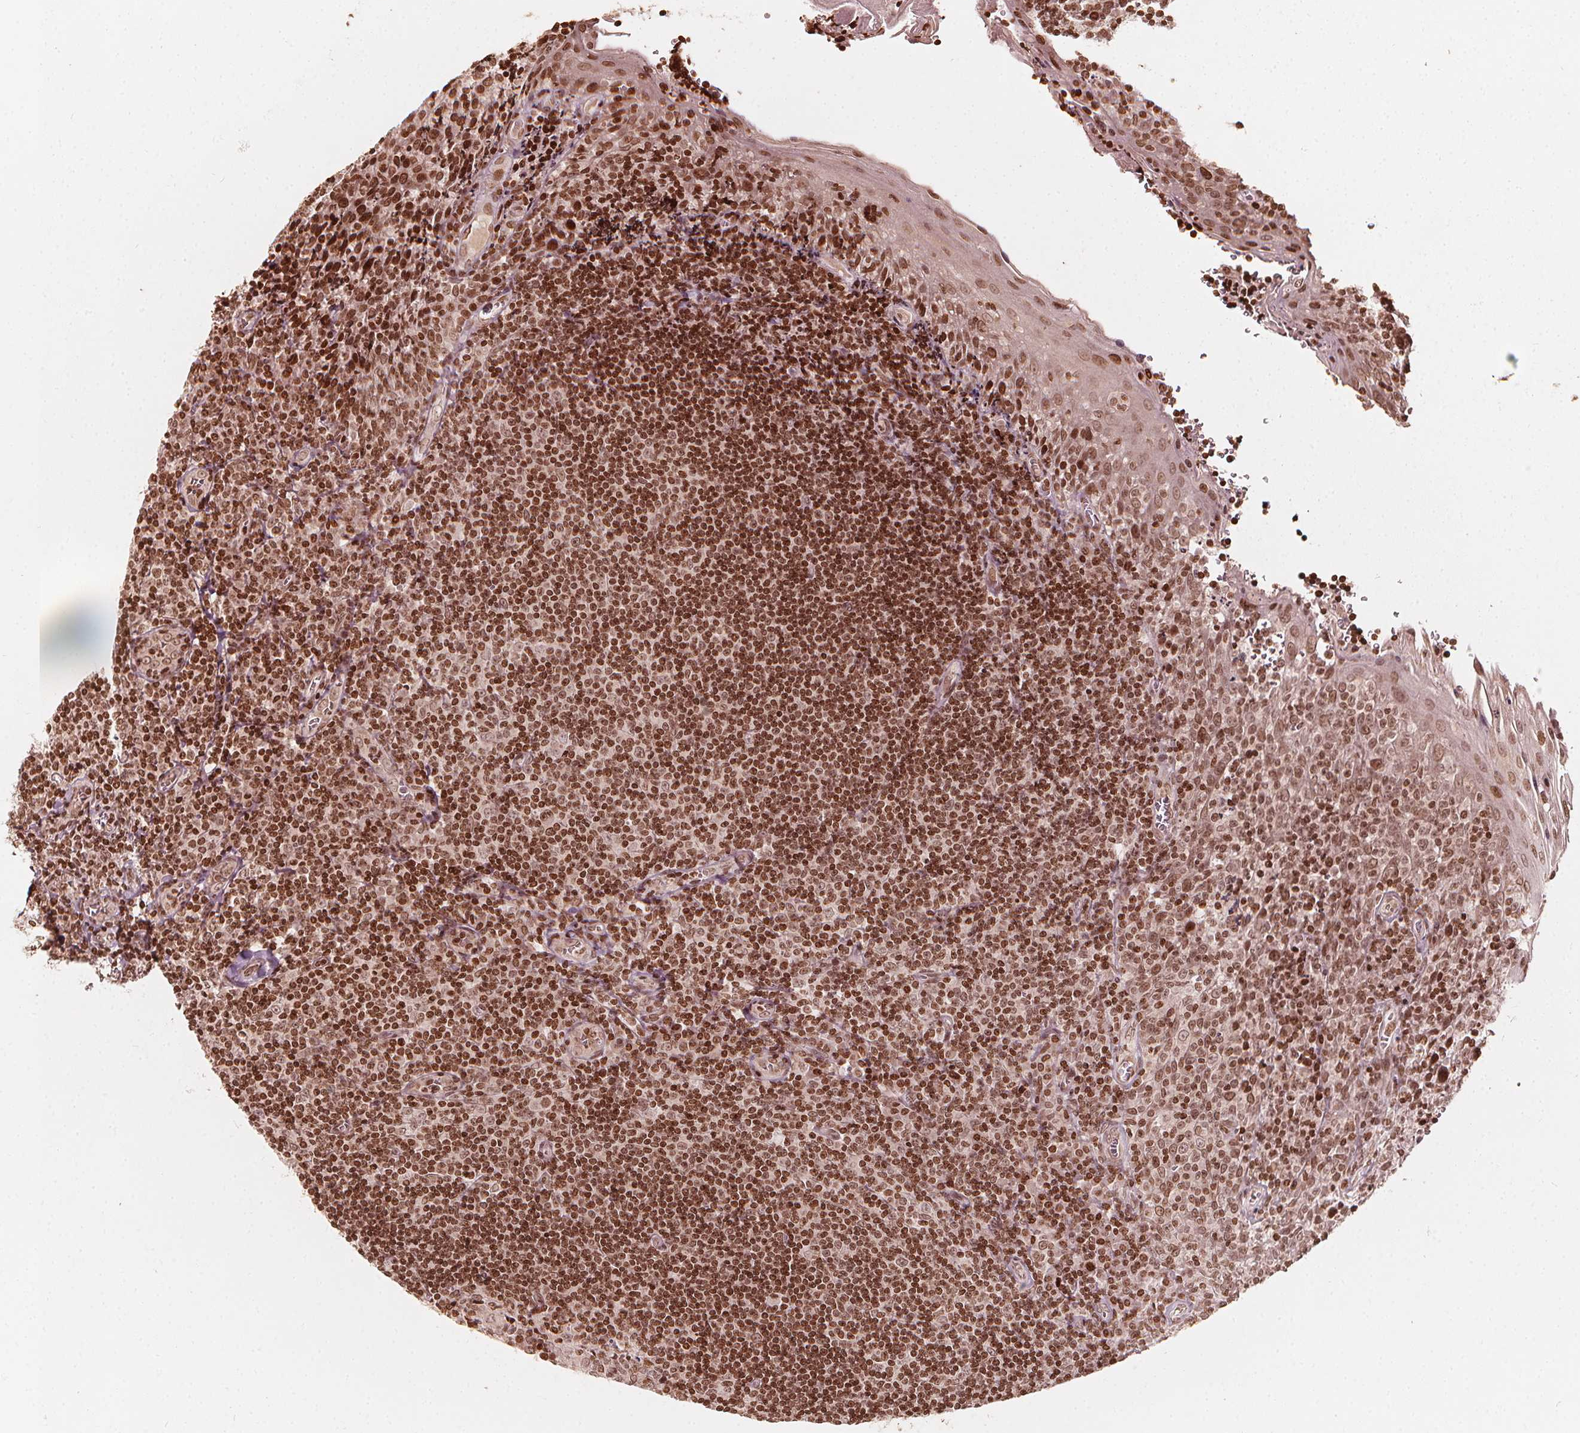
{"staining": {"intensity": "moderate", "quantity": ">75%", "location": "nuclear"}, "tissue": "tonsil", "cell_type": "Germinal center cells", "image_type": "normal", "snomed": [{"axis": "morphology", "description": "Normal tissue, NOS"}, {"axis": "morphology", "description": "Inflammation, NOS"}, {"axis": "topography", "description": "Tonsil"}], "caption": "High-power microscopy captured an immunohistochemistry micrograph of unremarkable tonsil, revealing moderate nuclear expression in approximately >75% of germinal center cells.", "gene": "H3C14", "patient": {"sex": "female", "age": 31}}